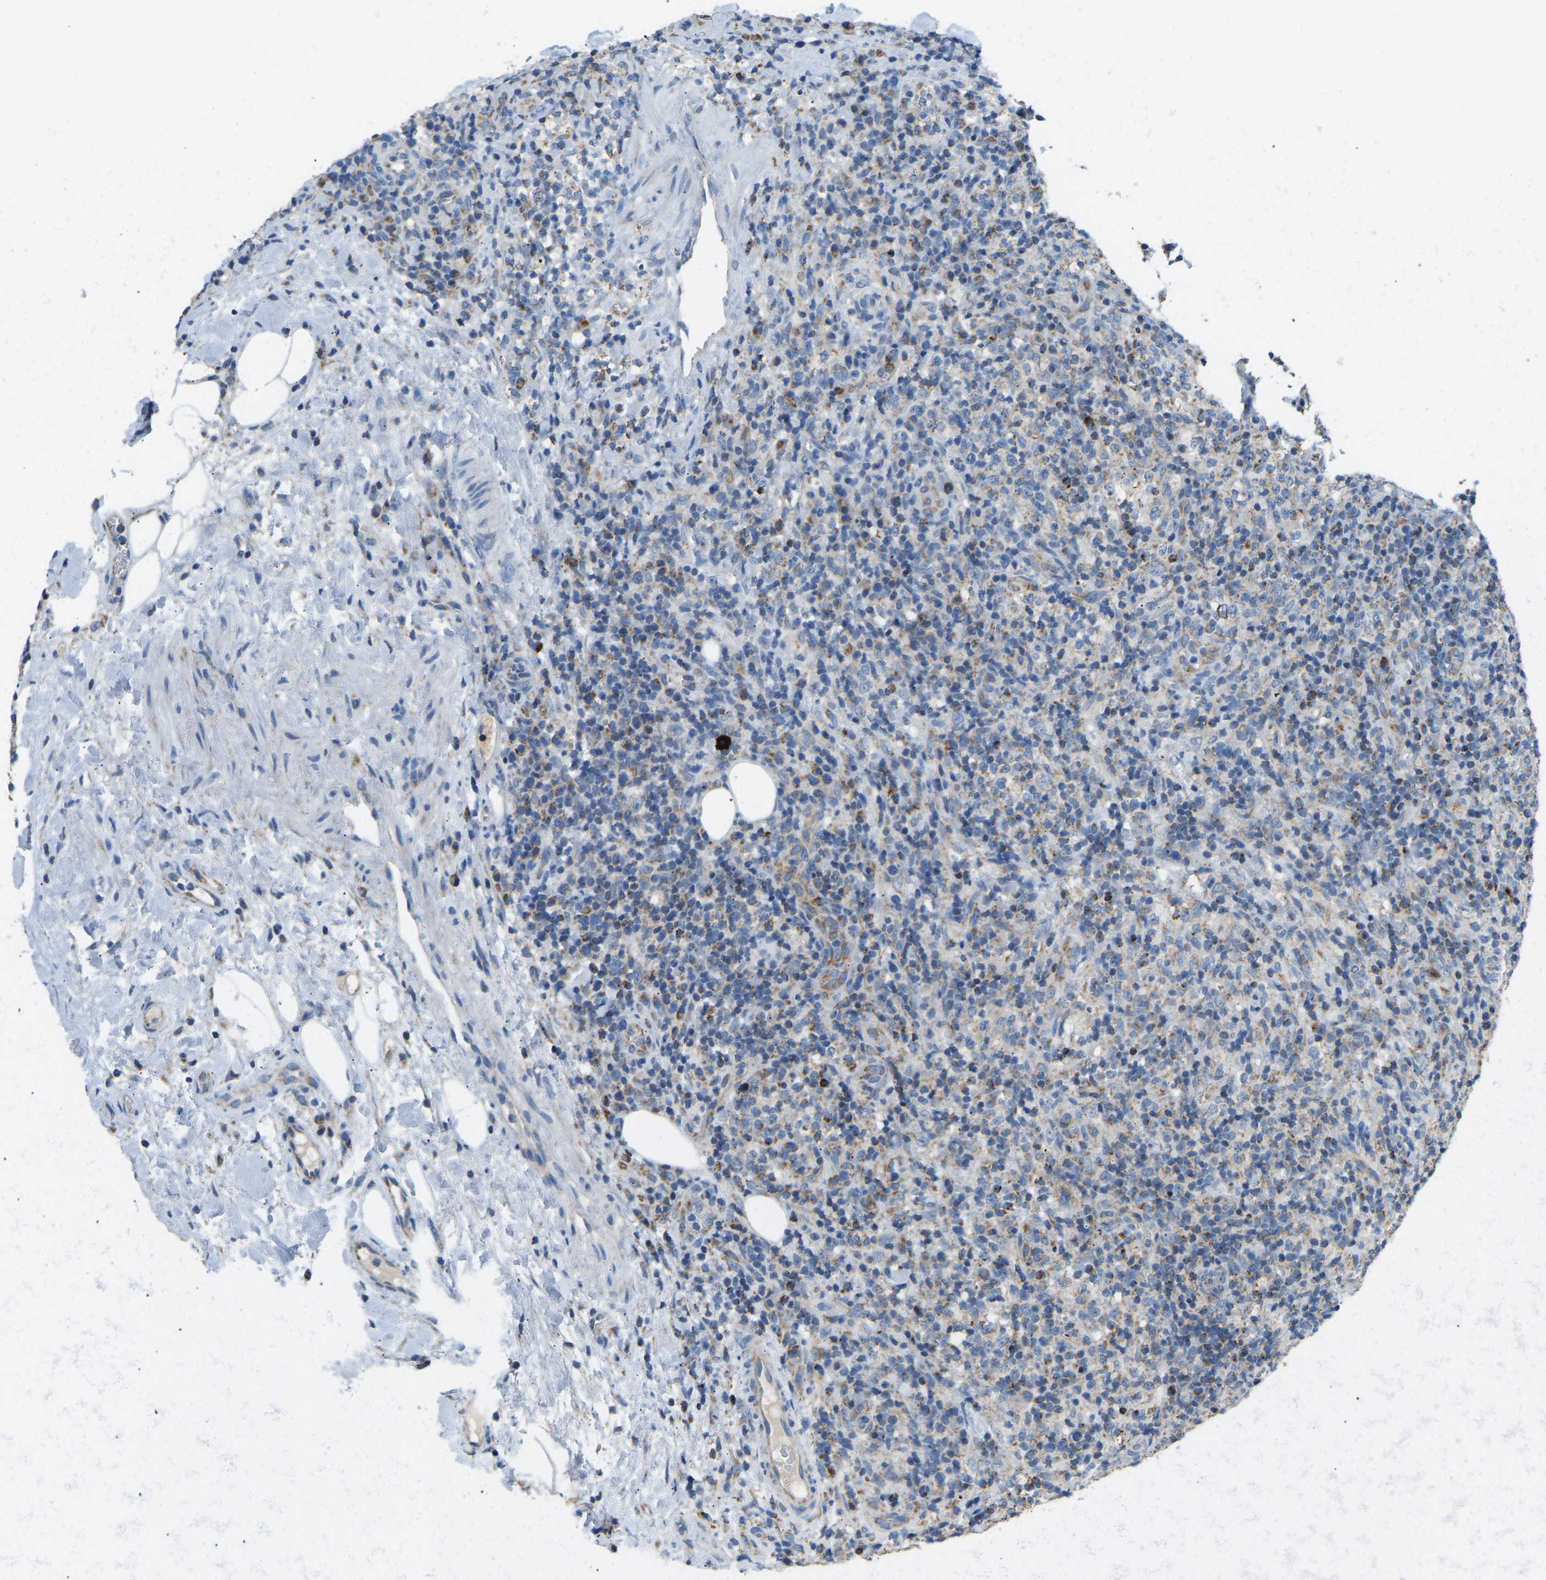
{"staining": {"intensity": "weak", "quantity": "25%-75%", "location": "cytoplasmic/membranous"}, "tissue": "lymphoma", "cell_type": "Tumor cells", "image_type": "cancer", "snomed": [{"axis": "morphology", "description": "Malignant lymphoma, non-Hodgkin's type, High grade"}, {"axis": "topography", "description": "Lymph node"}], "caption": "IHC micrograph of human lymphoma stained for a protein (brown), which displays low levels of weak cytoplasmic/membranous expression in about 25%-75% of tumor cells.", "gene": "ZNF200", "patient": {"sex": "female", "age": 76}}